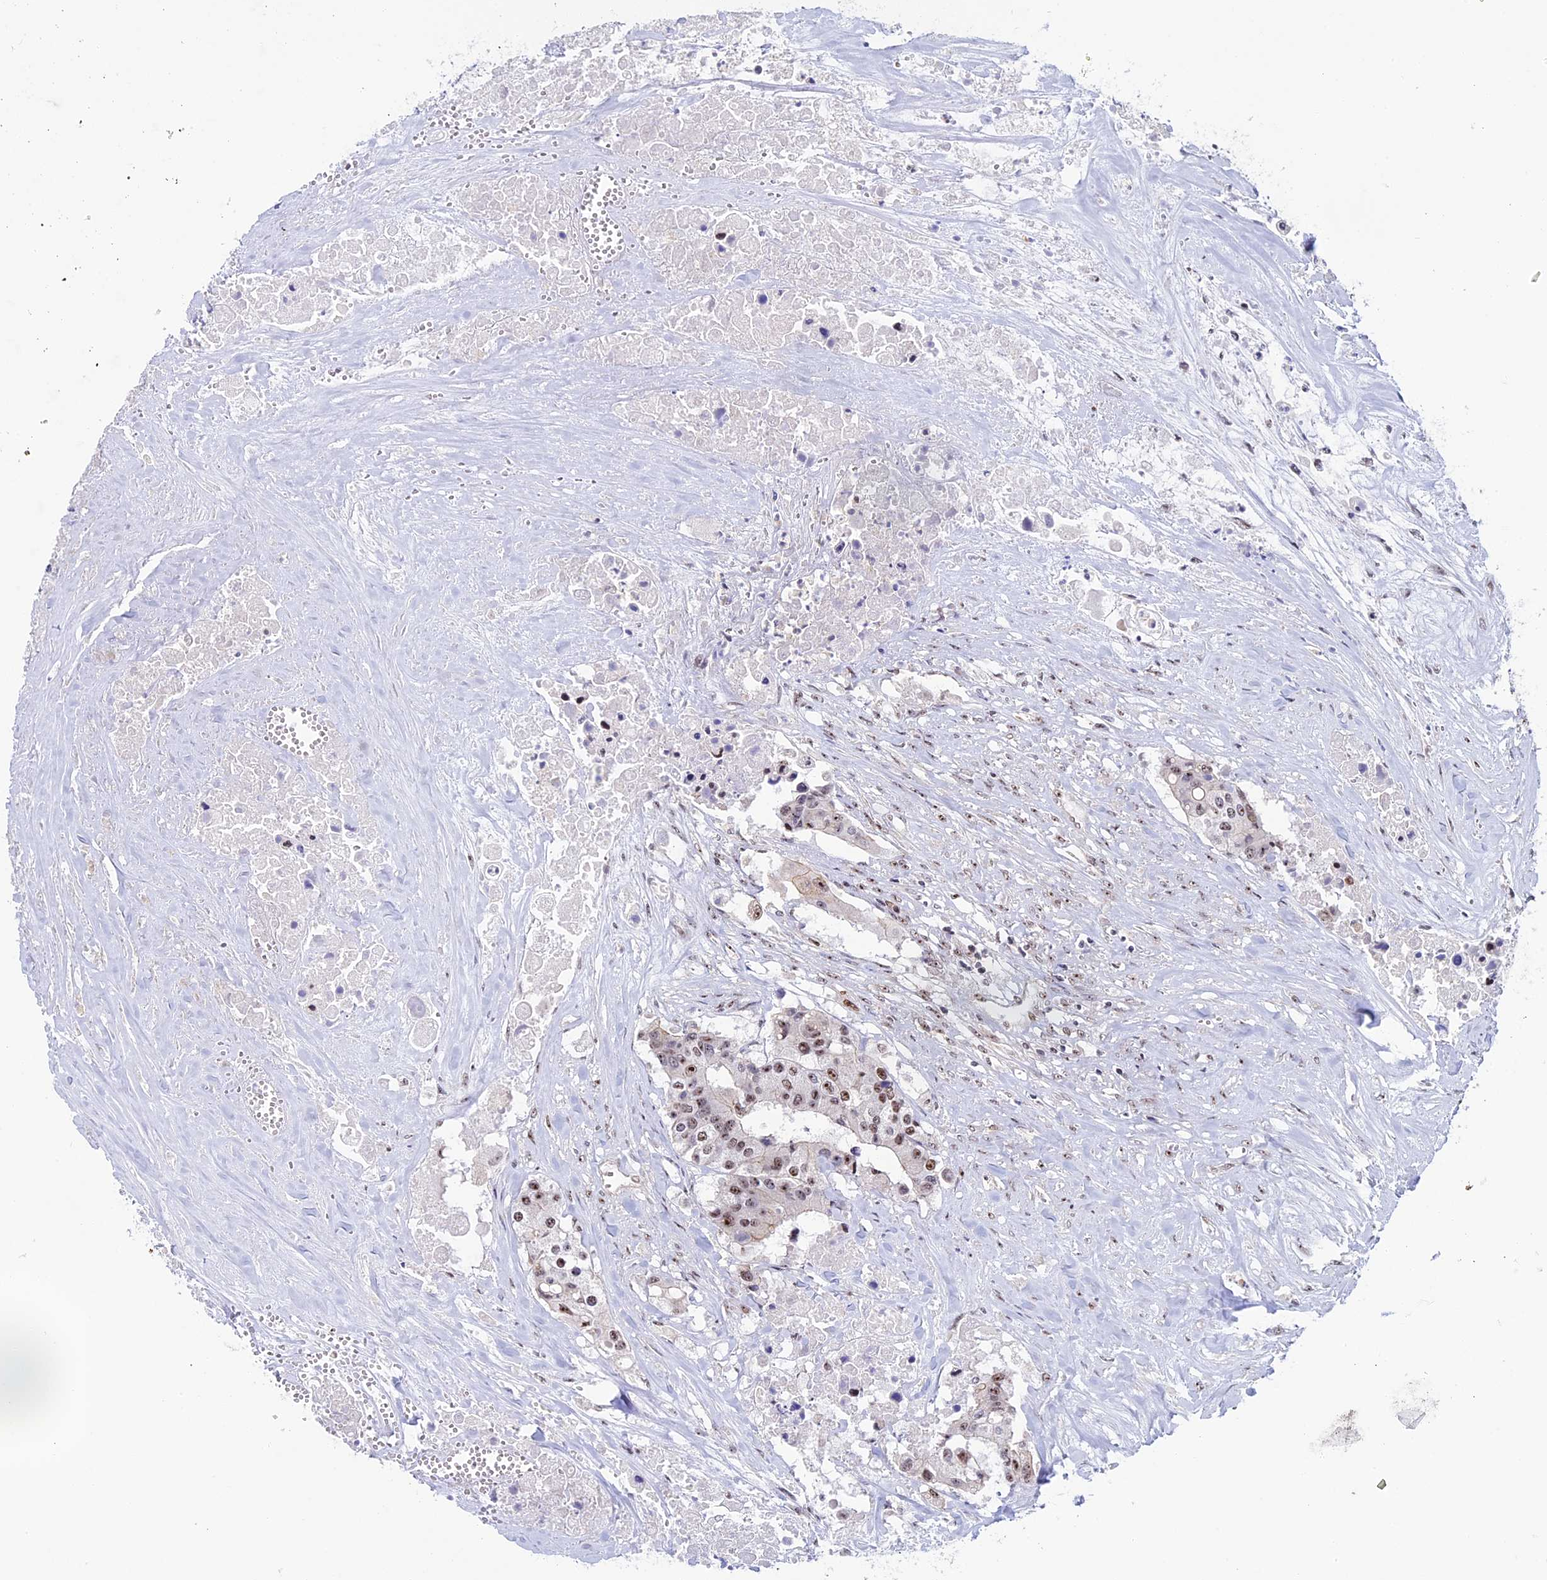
{"staining": {"intensity": "moderate", "quantity": ">75%", "location": "nuclear"}, "tissue": "colorectal cancer", "cell_type": "Tumor cells", "image_type": "cancer", "snomed": [{"axis": "morphology", "description": "Adenocarcinoma, NOS"}, {"axis": "topography", "description": "Colon"}], "caption": "An image showing moderate nuclear expression in approximately >75% of tumor cells in colorectal cancer, as visualized by brown immunohistochemical staining.", "gene": "CCDC86", "patient": {"sex": "male", "age": 77}}